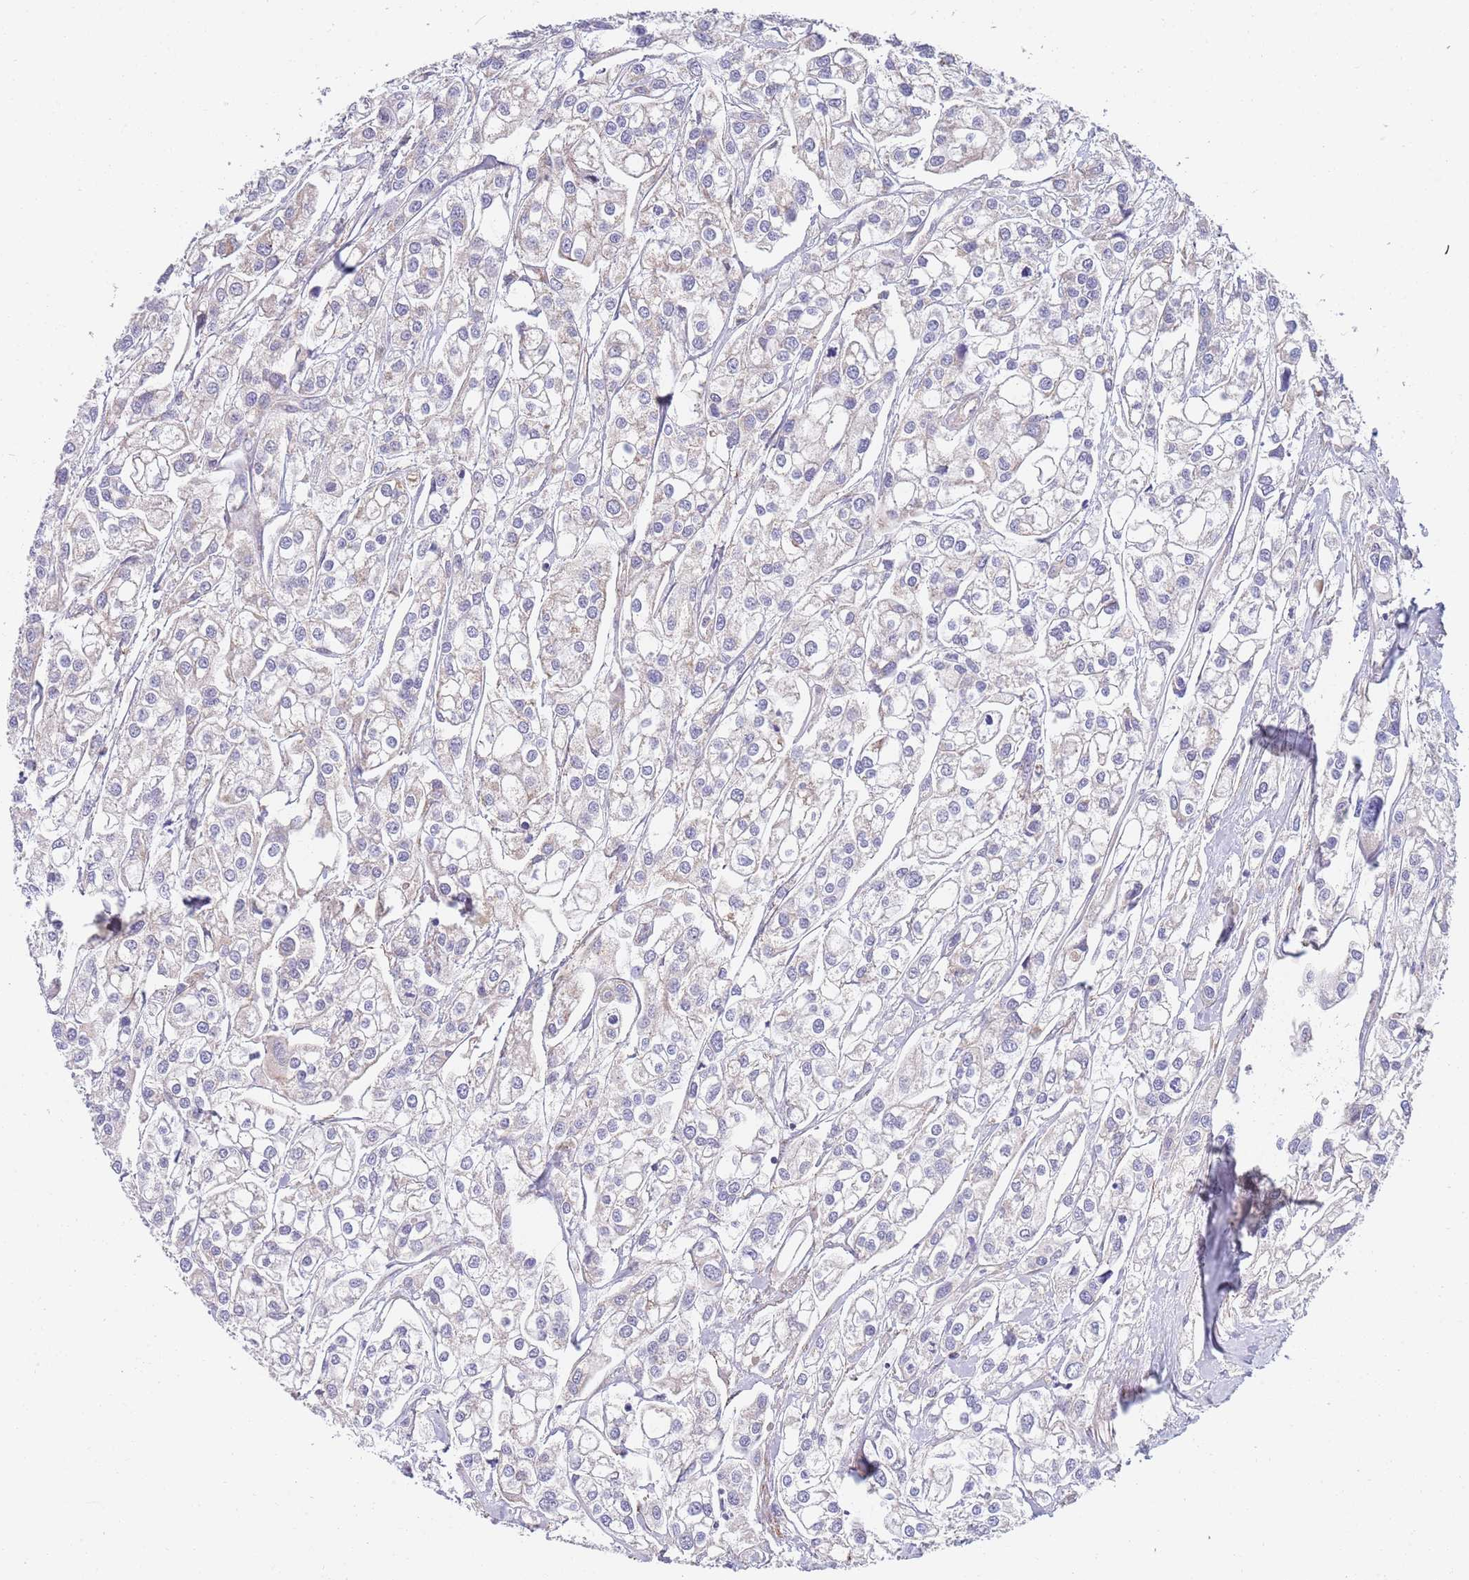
{"staining": {"intensity": "negative", "quantity": "none", "location": "none"}, "tissue": "urothelial cancer", "cell_type": "Tumor cells", "image_type": "cancer", "snomed": [{"axis": "morphology", "description": "Urothelial carcinoma, High grade"}, {"axis": "topography", "description": "Urinary bladder"}], "caption": "IHC of human urothelial carcinoma (high-grade) reveals no positivity in tumor cells. The staining was performed using DAB (3,3'-diaminobenzidine) to visualize the protein expression in brown, while the nuclei were stained in blue with hematoxylin (Magnification: 20x).", "gene": "PWWP3A", "patient": {"sex": "male", "age": 67}}